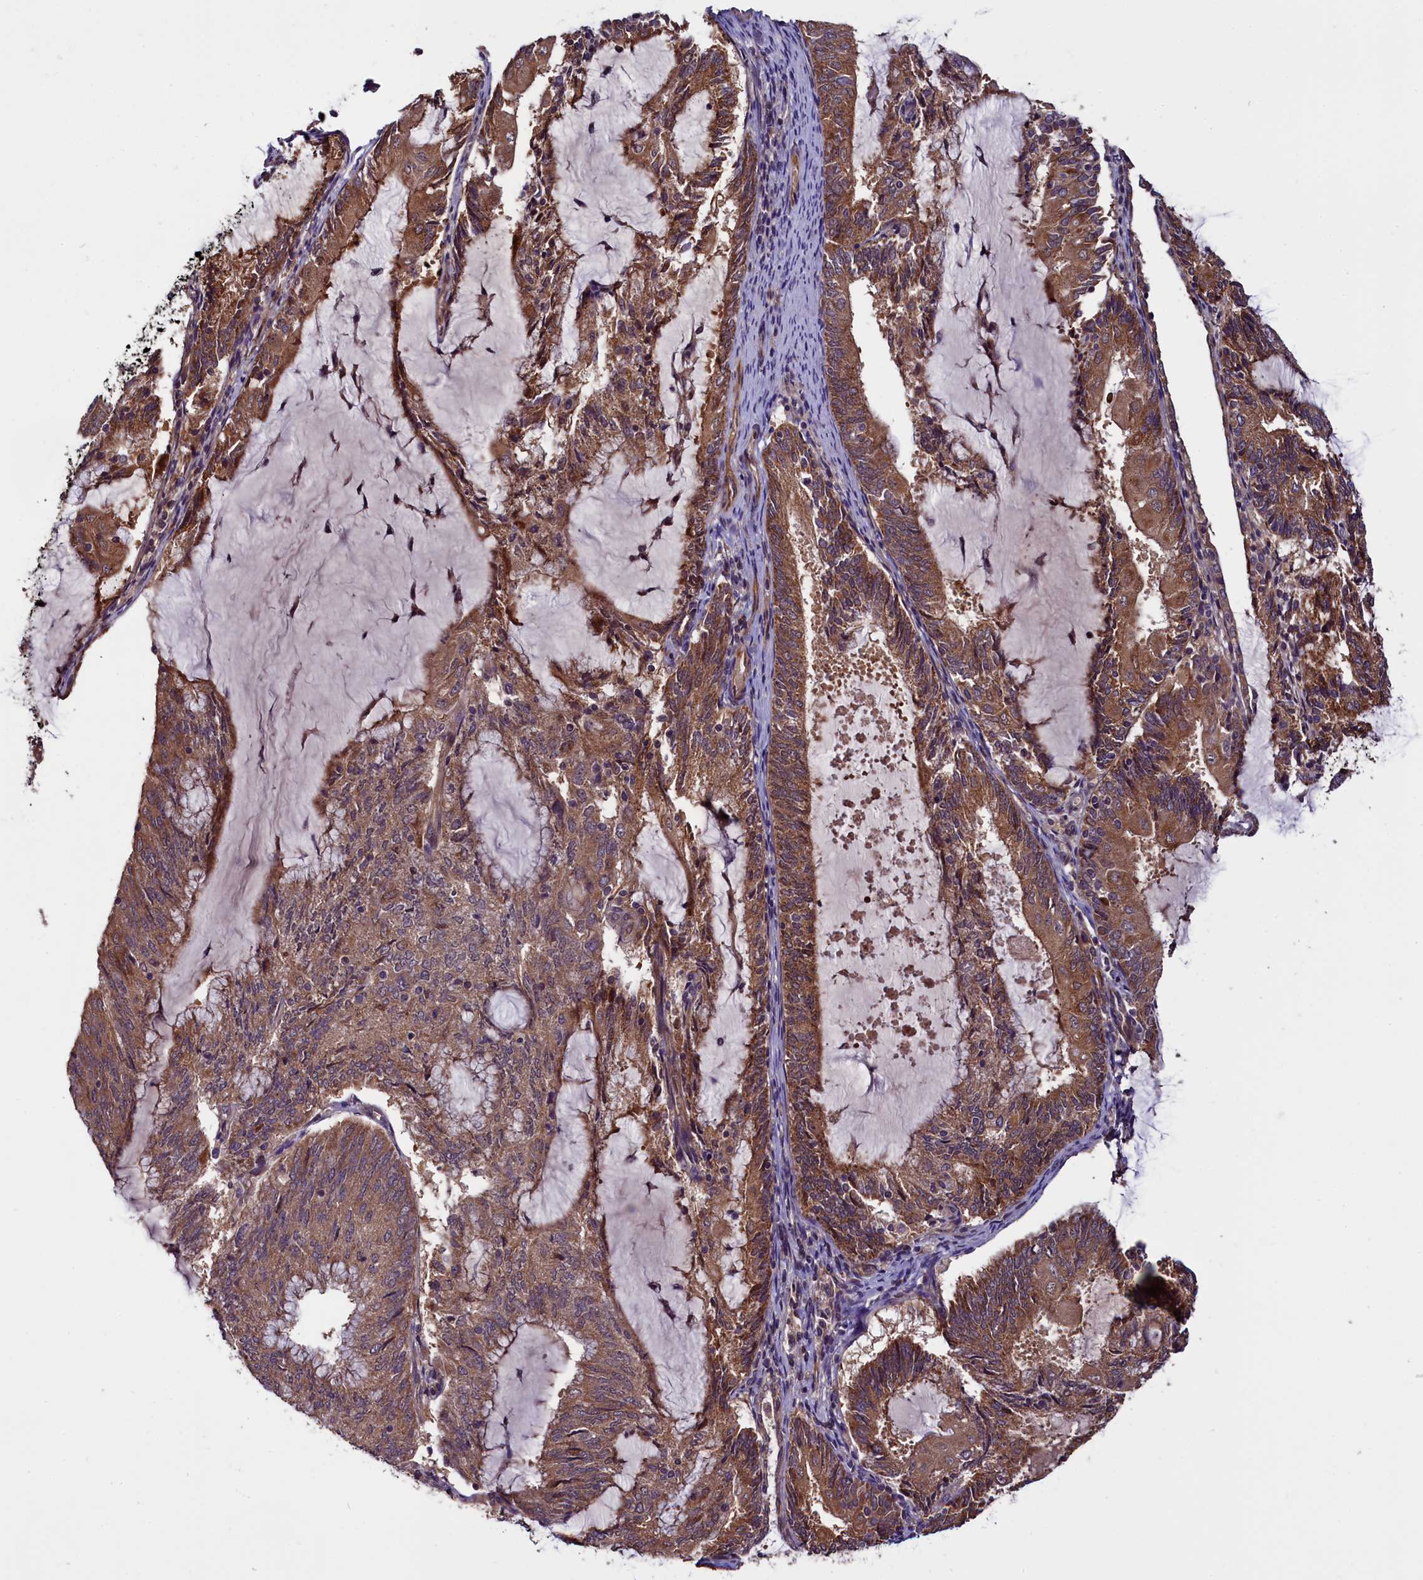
{"staining": {"intensity": "moderate", "quantity": ">75%", "location": "cytoplasmic/membranous"}, "tissue": "endometrial cancer", "cell_type": "Tumor cells", "image_type": "cancer", "snomed": [{"axis": "morphology", "description": "Adenocarcinoma, NOS"}, {"axis": "topography", "description": "Endometrium"}], "caption": "This photomicrograph displays immunohistochemistry staining of human endometrial cancer (adenocarcinoma), with medium moderate cytoplasmic/membranous expression in approximately >75% of tumor cells.", "gene": "RPUSD2", "patient": {"sex": "female", "age": 81}}